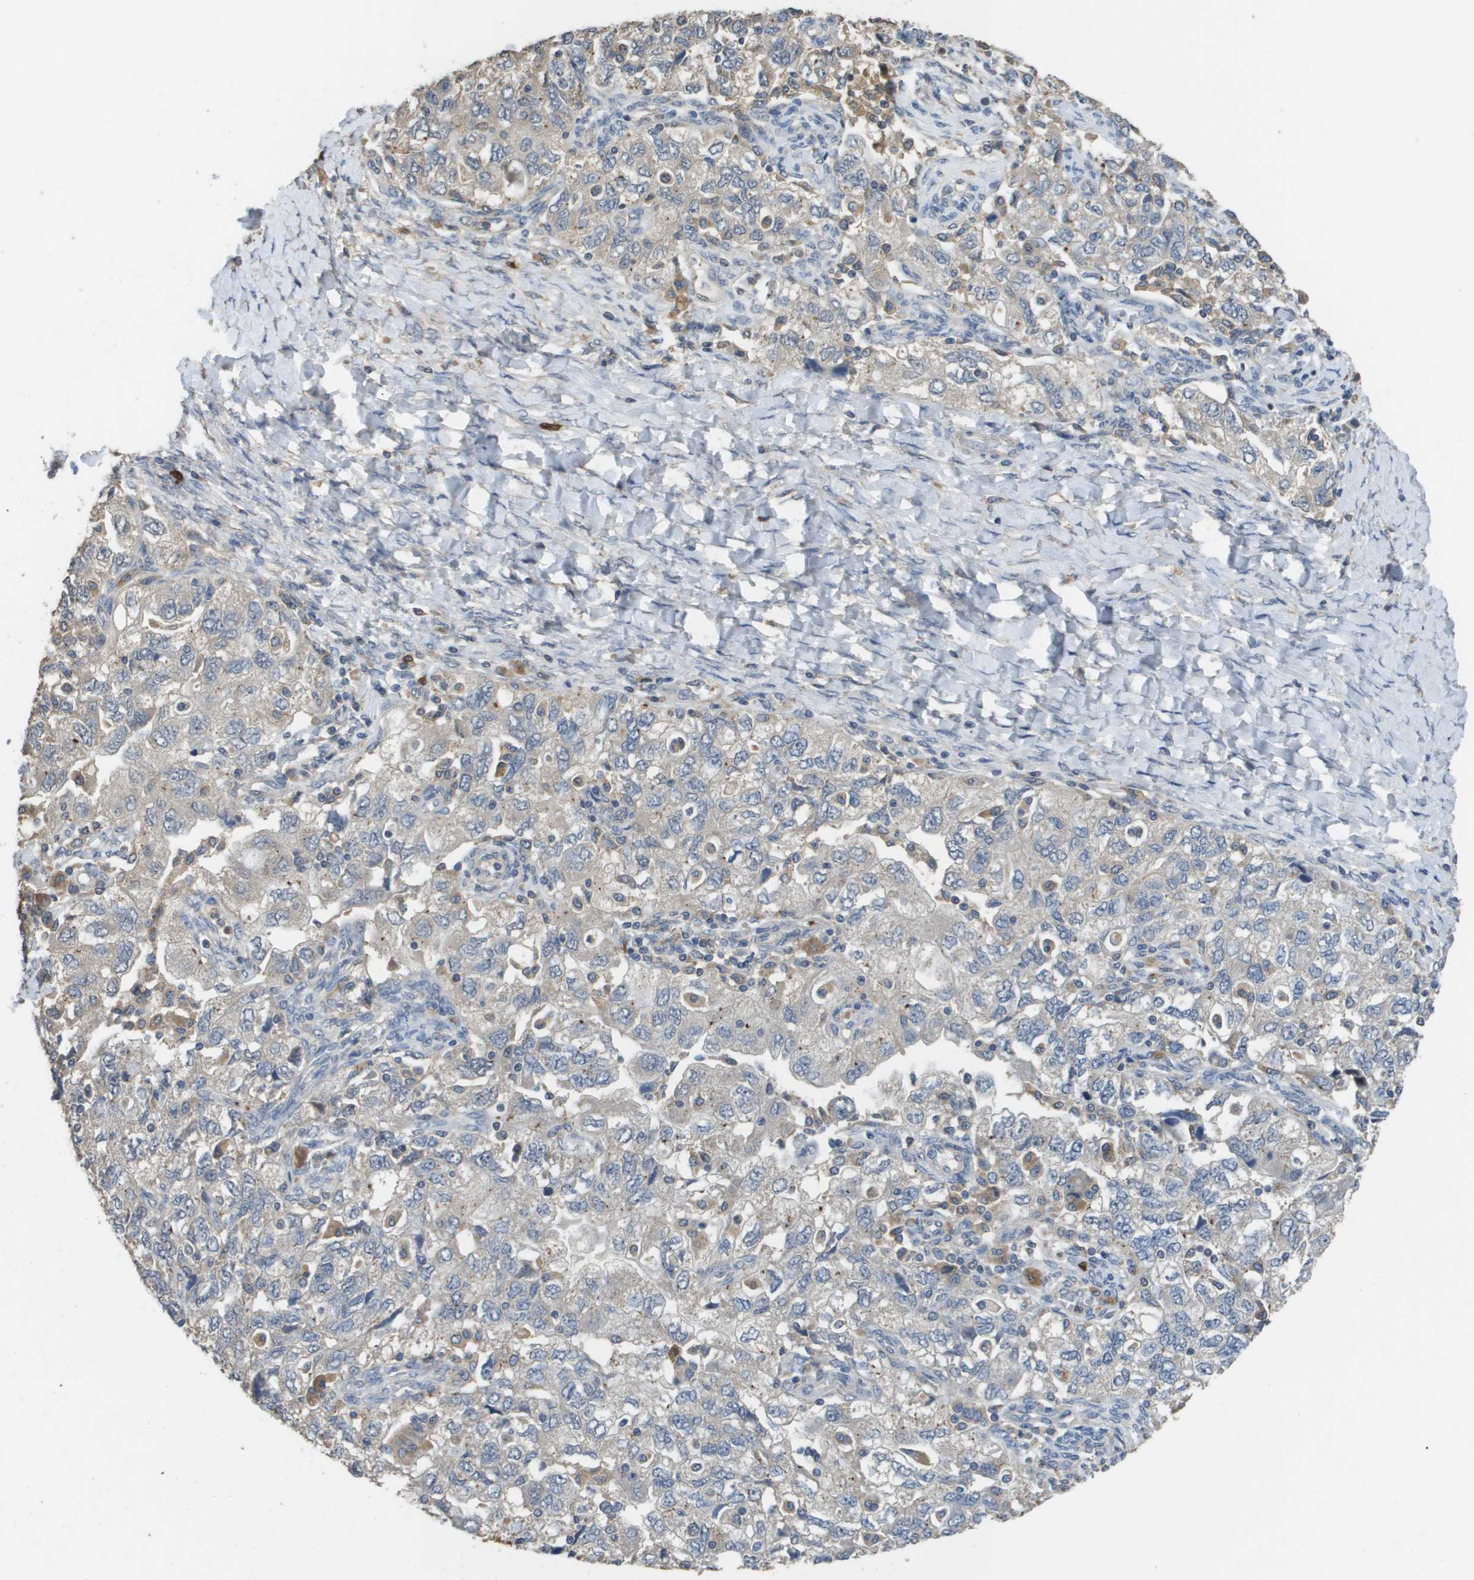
{"staining": {"intensity": "weak", "quantity": "25%-75%", "location": "cytoplasmic/membranous"}, "tissue": "ovarian cancer", "cell_type": "Tumor cells", "image_type": "cancer", "snomed": [{"axis": "morphology", "description": "Carcinoma, NOS"}, {"axis": "morphology", "description": "Cystadenocarcinoma, serous, NOS"}, {"axis": "topography", "description": "Ovary"}], "caption": "Immunohistochemistry photomicrograph of carcinoma (ovarian) stained for a protein (brown), which exhibits low levels of weak cytoplasmic/membranous staining in about 25%-75% of tumor cells.", "gene": "RAB27B", "patient": {"sex": "female", "age": 69}}